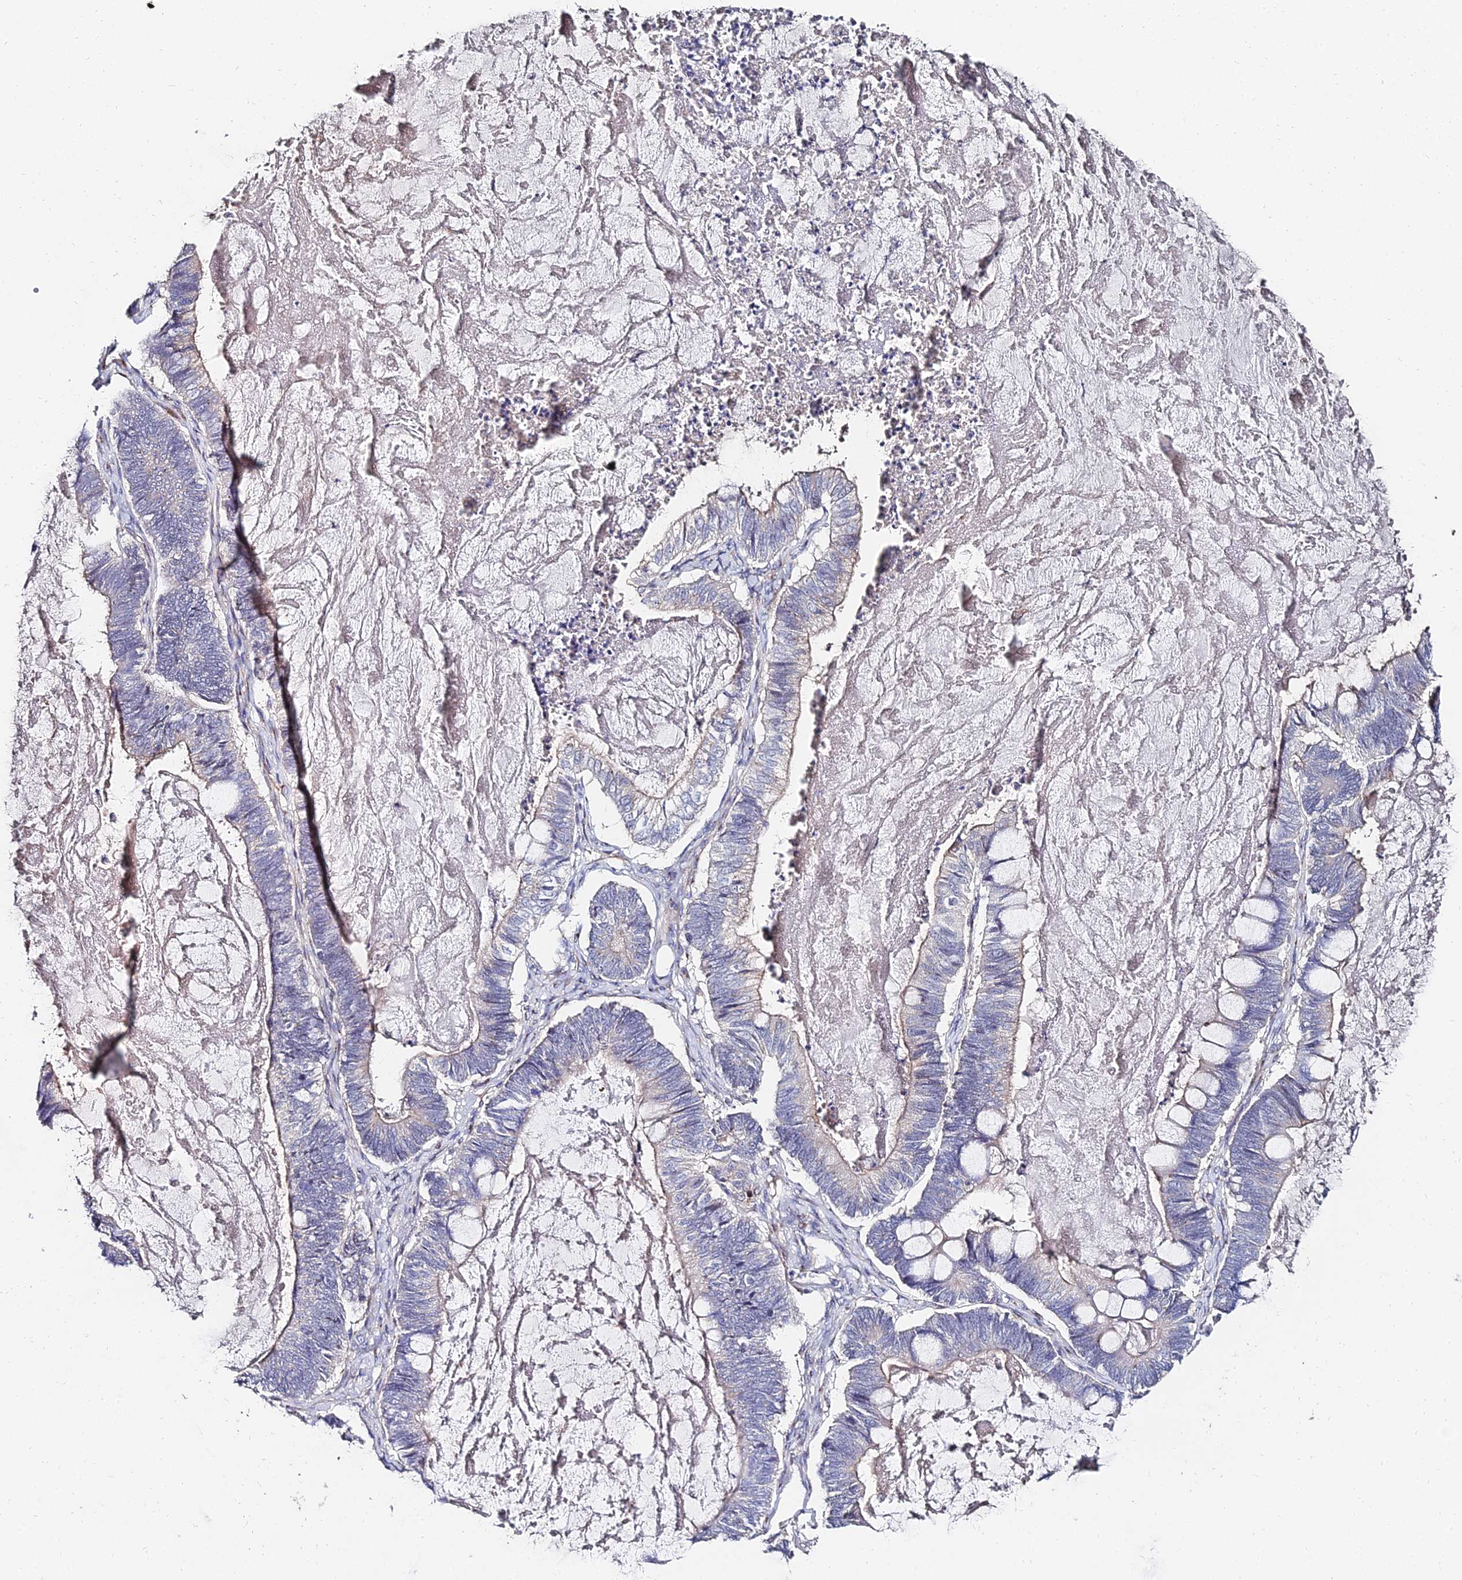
{"staining": {"intensity": "weak", "quantity": "<25%", "location": "cytoplasmic/membranous"}, "tissue": "ovarian cancer", "cell_type": "Tumor cells", "image_type": "cancer", "snomed": [{"axis": "morphology", "description": "Cystadenocarcinoma, mucinous, NOS"}, {"axis": "topography", "description": "Ovary"}], "caption": "A high-resolution image shows IHC staining of ovarian cancer, which shows no significant expression in tumor cells.", "gene": "BORCS8", "patient": {"sex": "female", "age": 61}}